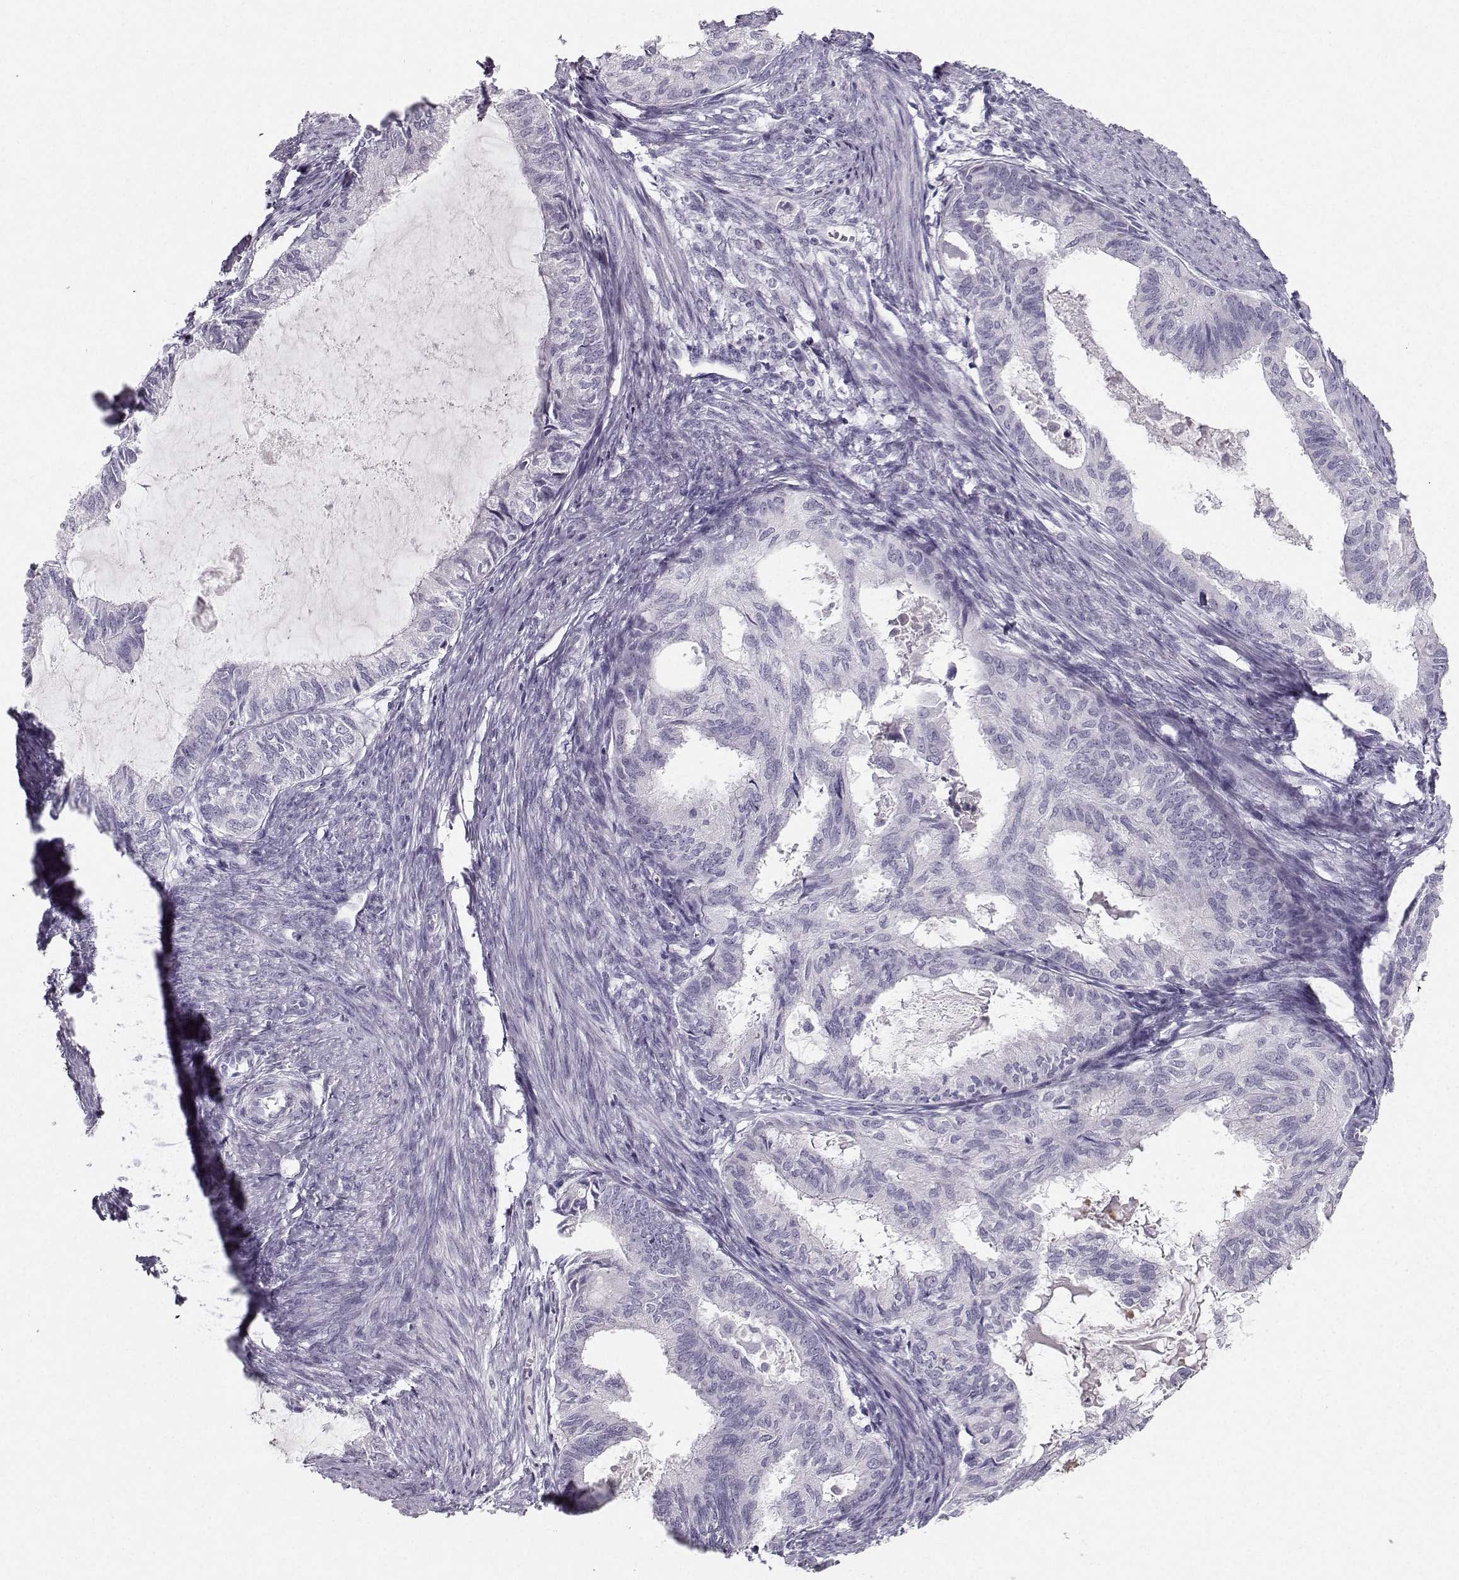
{"staining": {"intensity": "negative", "quantity": "none", "location": "none"}, "tissue": "endometrial cancer", "cell_type": "Tumor cells", "image_type": "cancer", "snomed": [{"axis": "morphology", "description": "Adenocarcinoma, NOS"}, {"axis": "topography", "description": "Endometrium"}], "caption": "IHC photomicrograph of neoplastic tissue: human endometrial cancer (adenocarcinoma) stained with DAB exhibits no significant protein staining in tumor cells.", "gene": "CASR", "patient": {"sex": "female", "age": 86}}